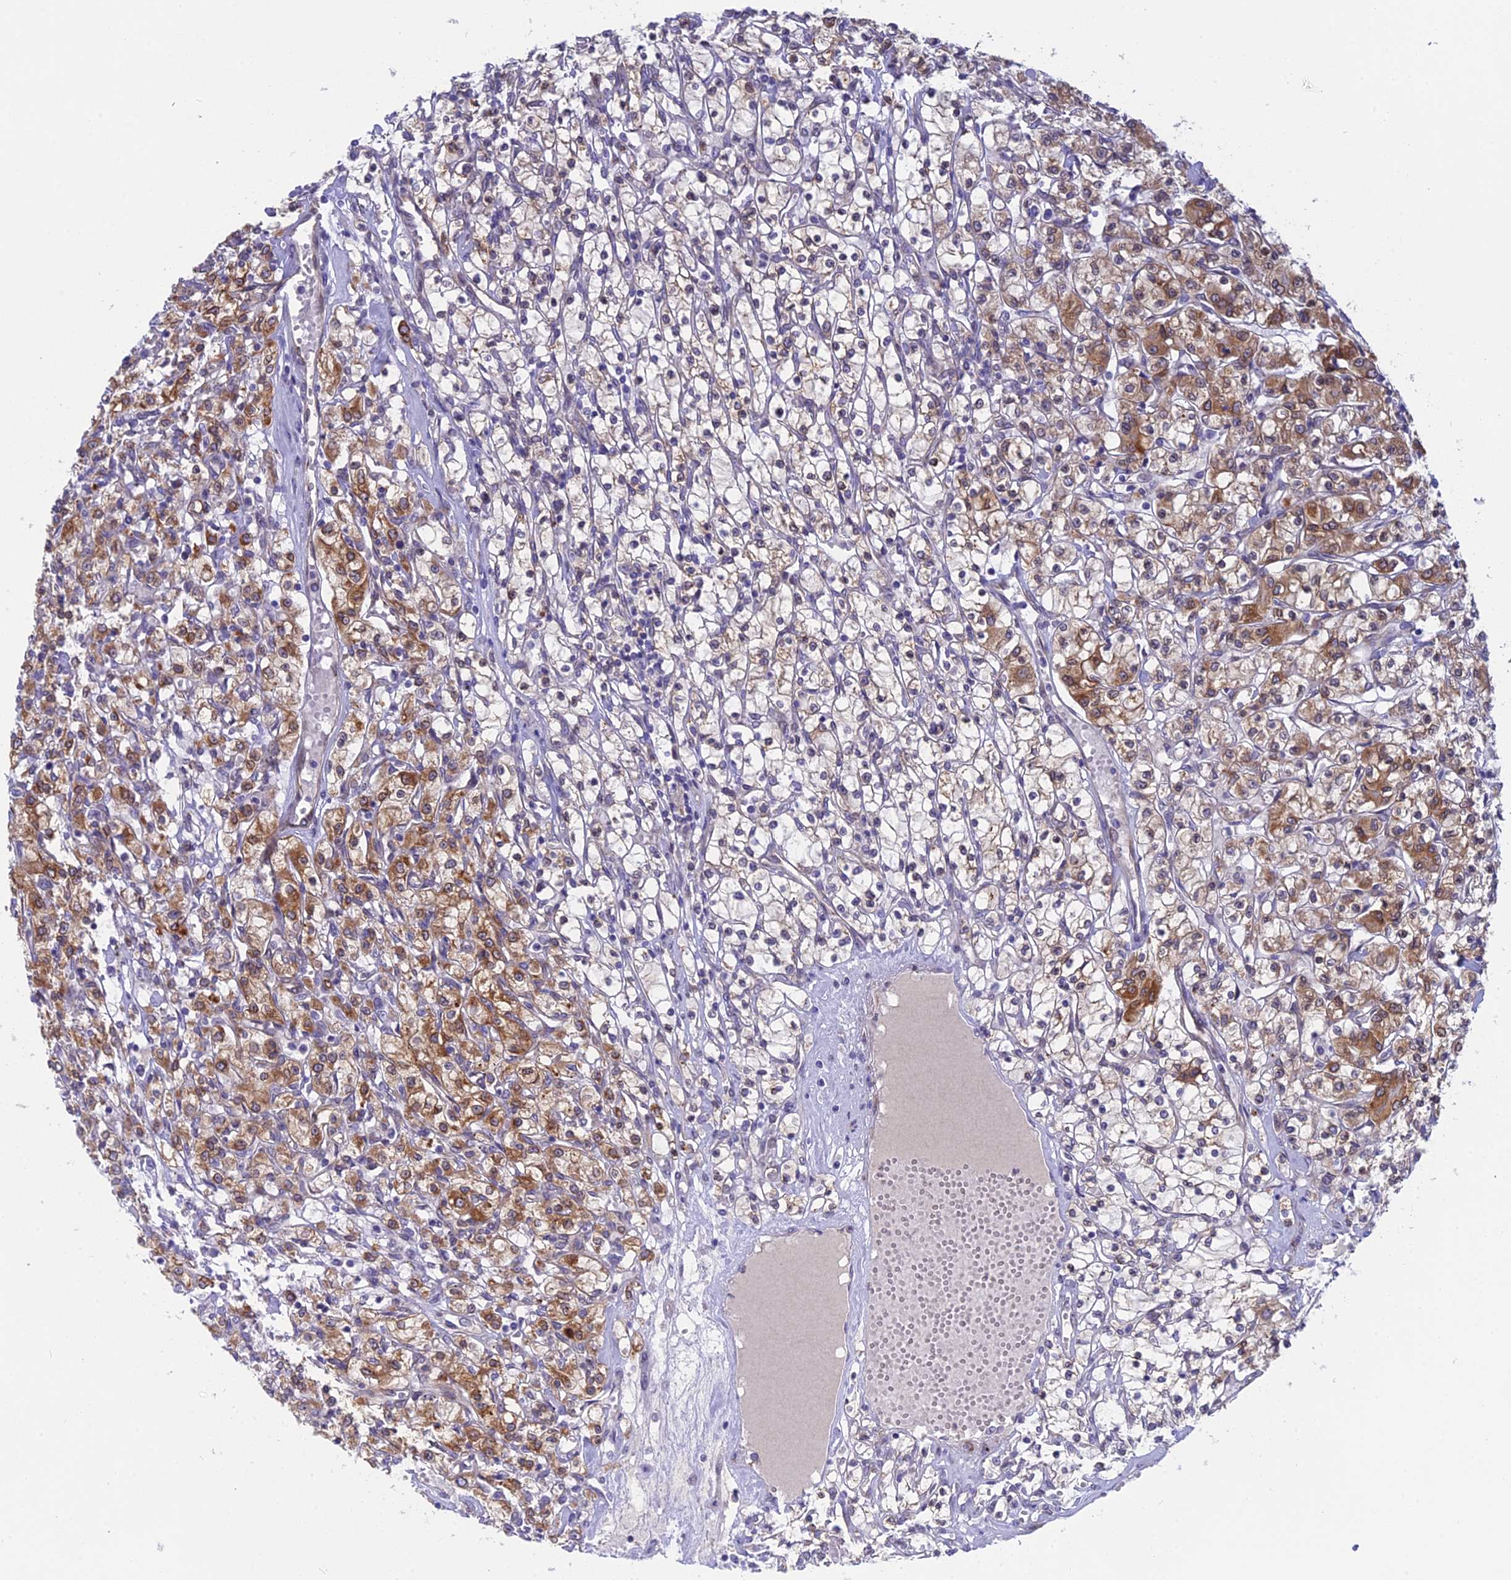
{"staining": {"intensity": "moderate", "quantity": "25%-75%", "location": "cytoplasmic/membranous"}, "tissue": "renal cancer", "cell_type": "Tumor cells", "image_type": "cancer", "snomed": [{"axis": "morphology", "description": "Adenocarcinoma, NOS"}, {"axis": "topography", "description": "Kidney"}], "caption": "Human adenocarcinoma (renal) stained for a protein (brown) demonstrates moderate cytoplasmic/membranous positive expression in approximately 25%-75% of tumor cells.", "gene": "TLCD1", "patient": {"sex": "female", "age": 59}}